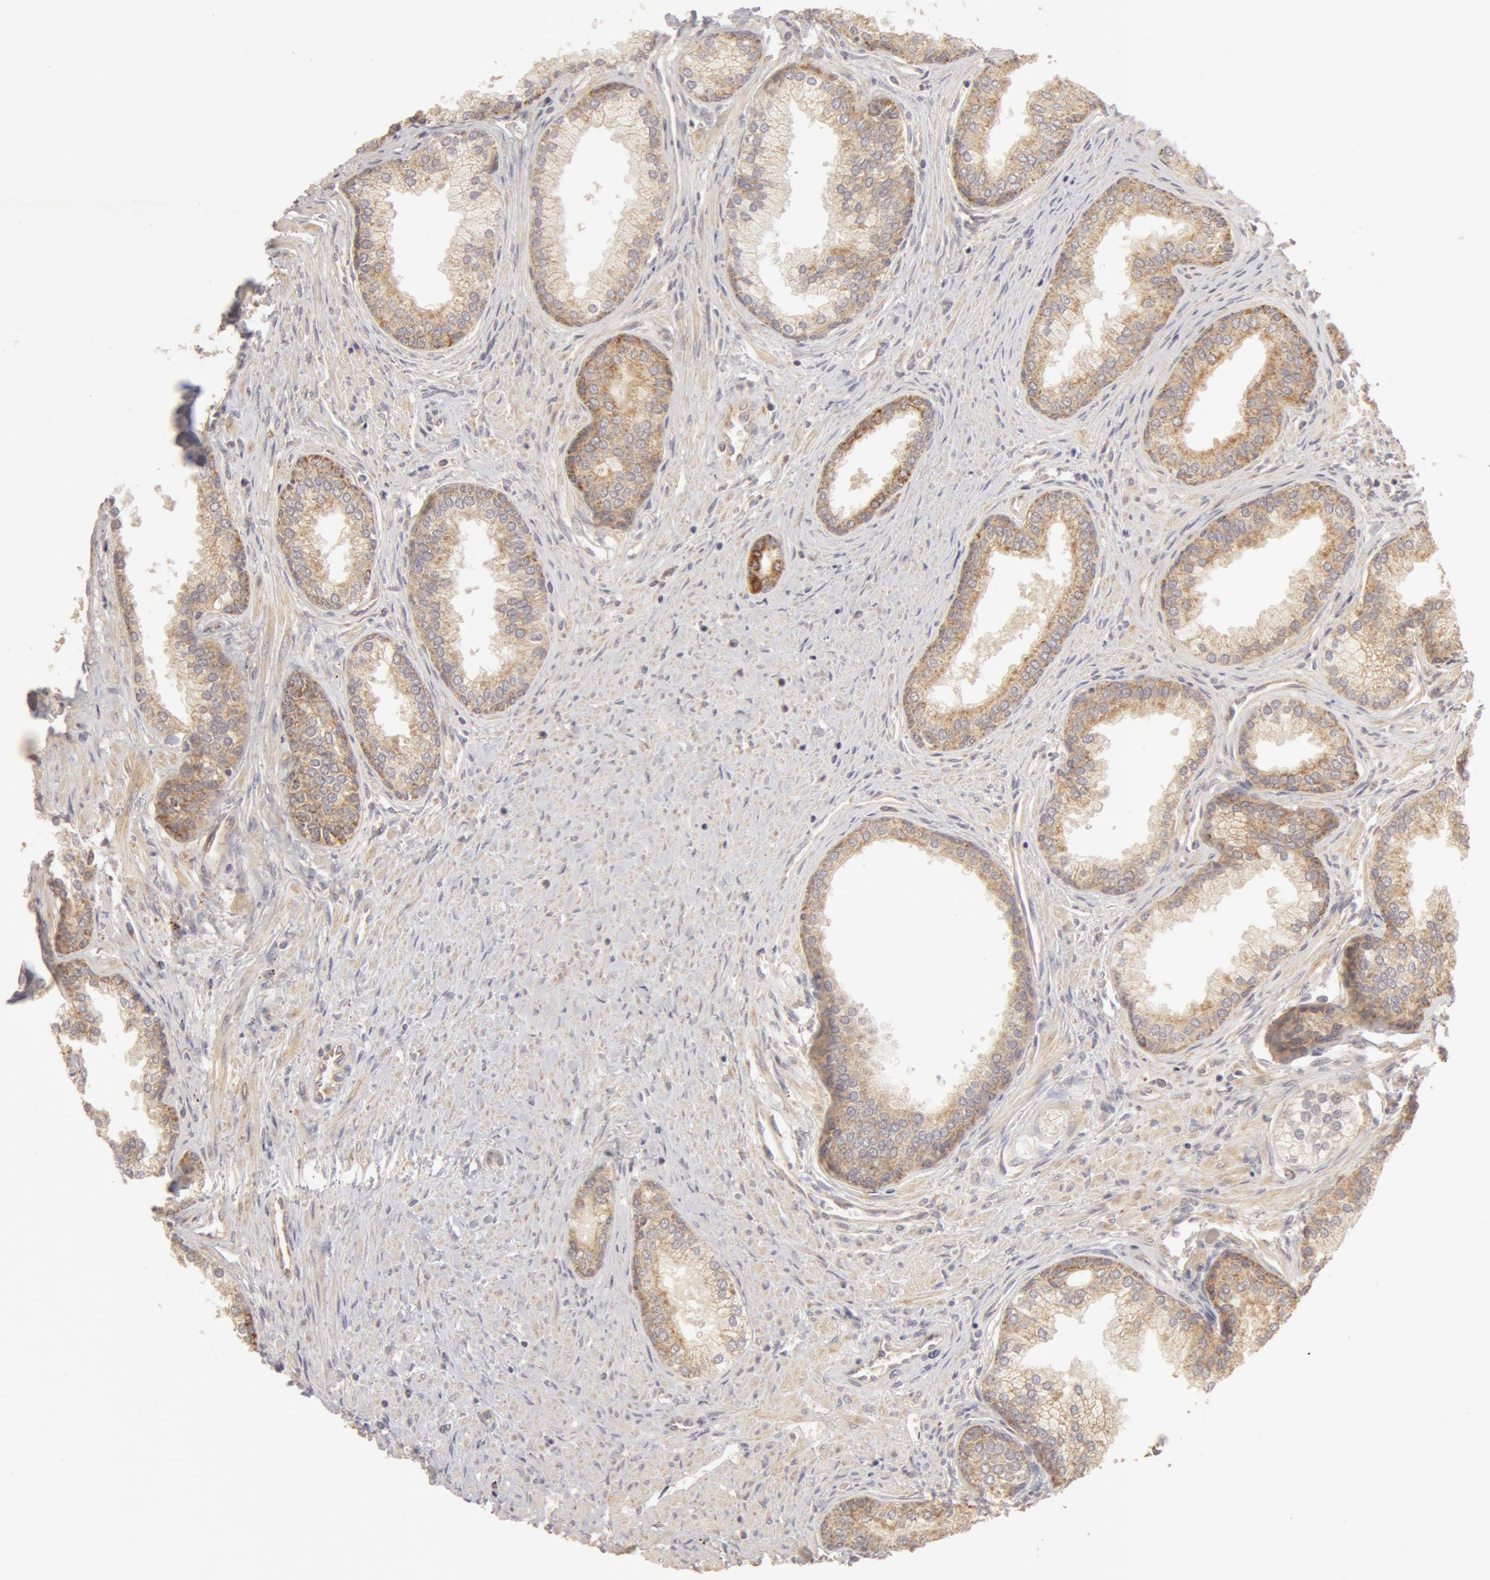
{"staining": {"intensity": "weak", "quantity": "25%-75%", "location": "cytoplasmic/membranous"}, "tissue": "prostate", "cell_type": "Glandular cells", "image_type": "normal", "snomed": [{"axis": "morphology", "description": "Normal tissue, NOS"}, {"axis": "topography", "description": "Prostate"}], "caption": "Weak cytoplasmic/membranous positivity for a protein is identified in about 25%-75% of glandular cells of normal prostate using immunohistochemistry (IHC).", "gene": "ADPRH", "patient": {"sex": "male", "age": 68}}